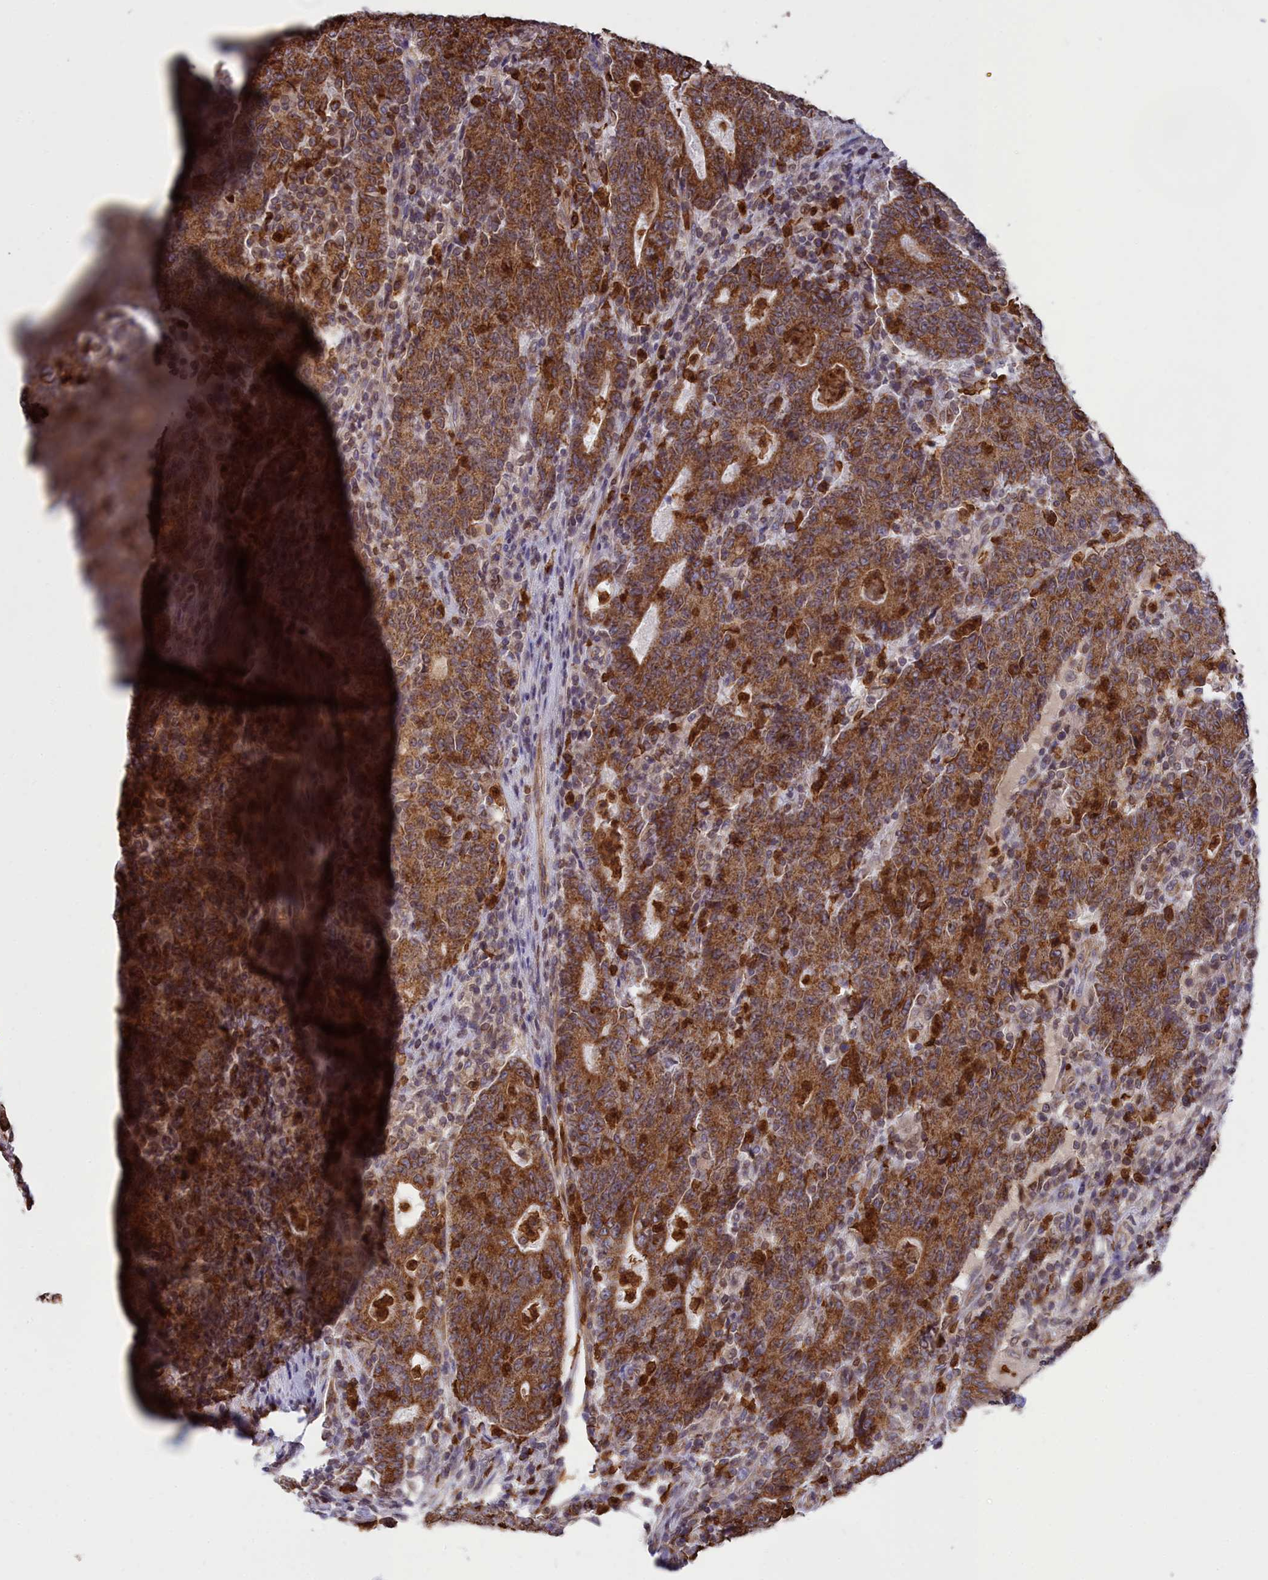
{"staining": {"intensity": "strong", "quantity": ">75%", "location": "cytoplasmic/membranous"}, "tissue": "colorectal cancer", "cell_type": "Tumor cells", "image_type": "cancer", "snomed": [{"axis": "morphology", "description": "Adenocarcinoma, NOS"}, {"axis": "topography", "description": "Colon"}], "caption": "Immunohistochemistry (IHC) image of human colorectal cancer (adenocarcinoma) stained for a protein (brown), which reveals high levels of strong cytoplasmic/membranous positivity in approximately >75% of tumor cells.", "gene": "PKHD1L1", "patient": {"sex": "female", "age": 75}}